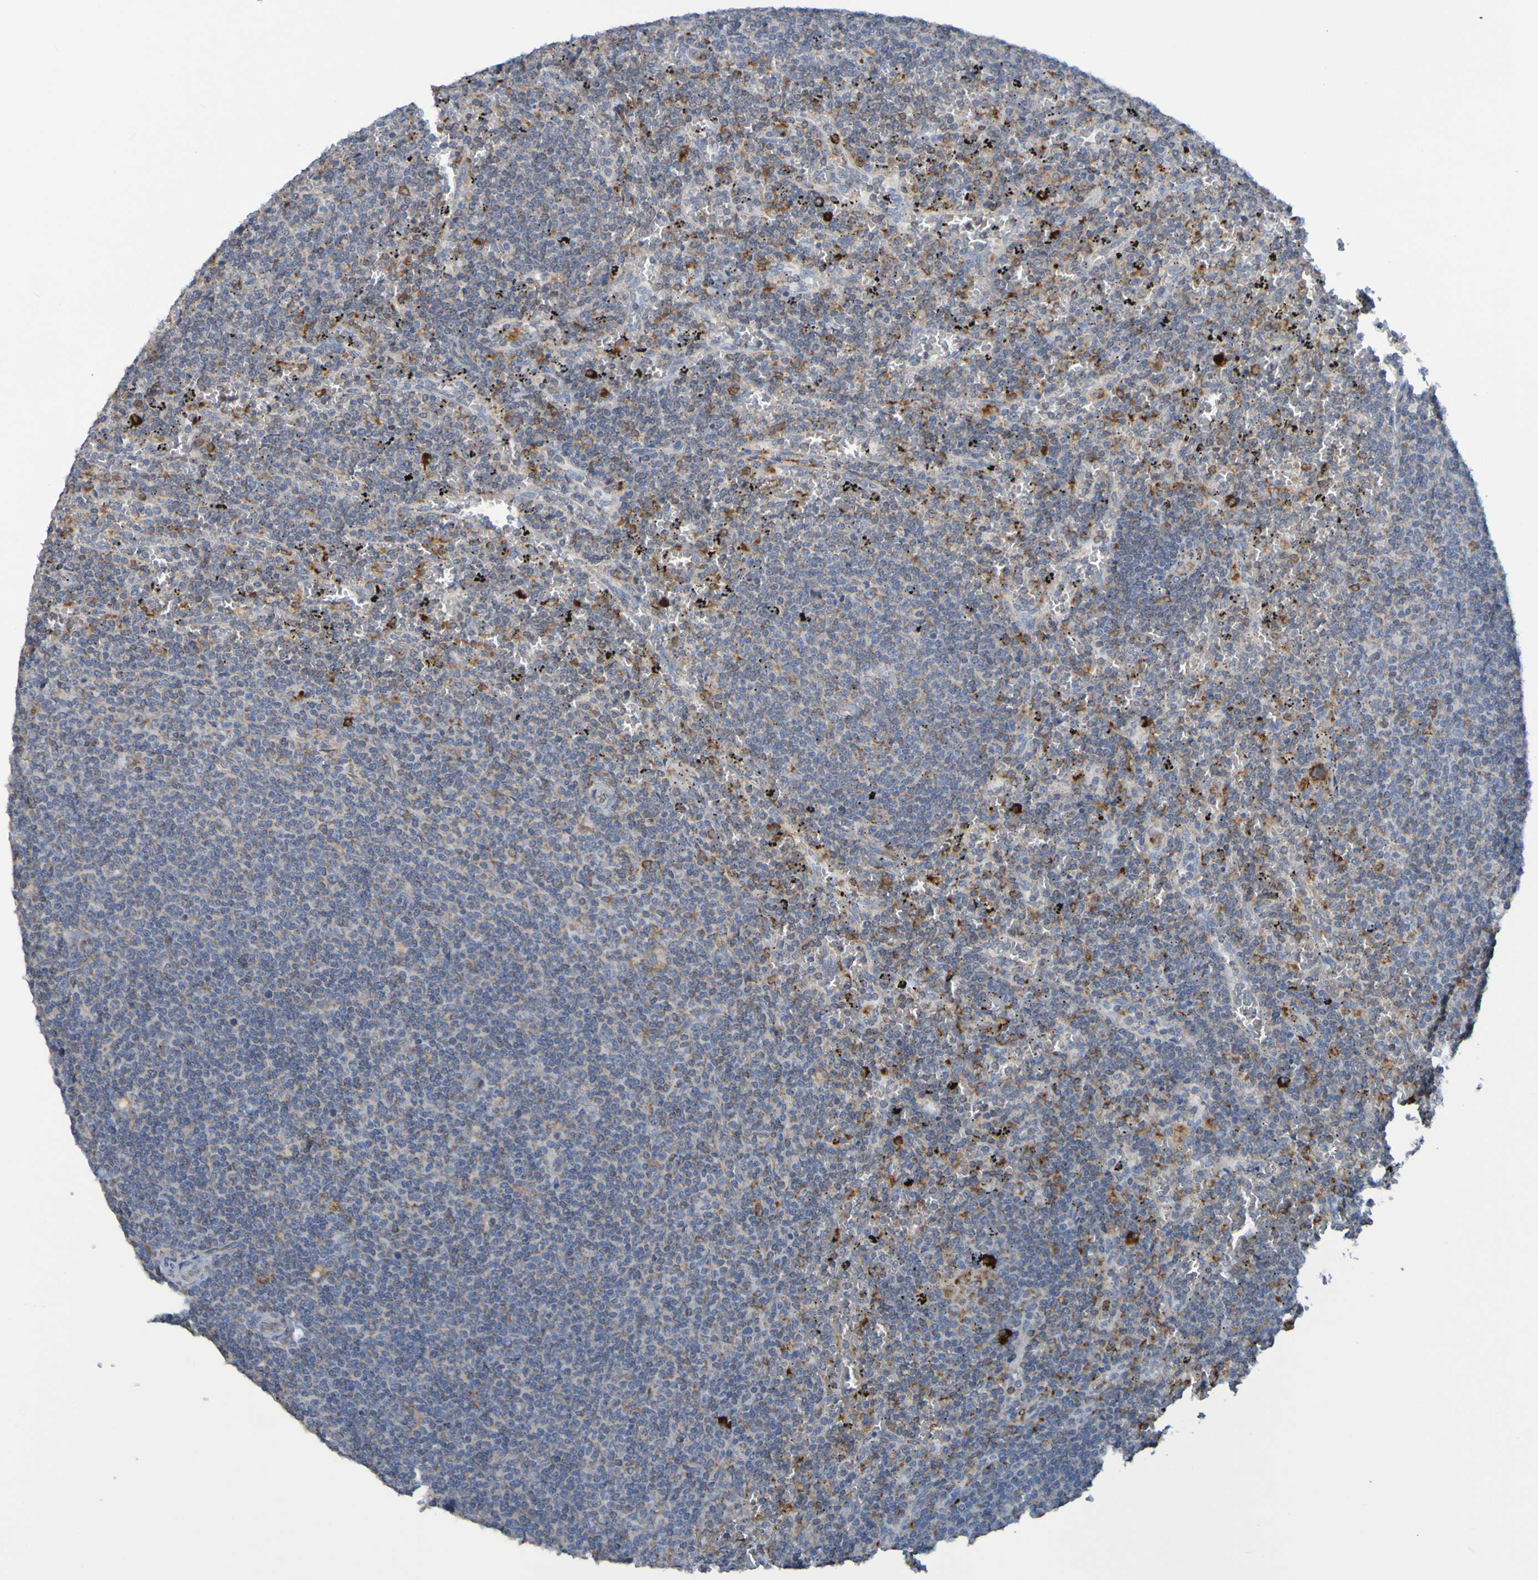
{"staining": {"intensity": "negative", "quantity": "none", "location": "none"}, "tissue": "lymphoma", "cell_type": "Tumor cells", "image_type": "cancer", "snomed": [{"axis": "morphology", "description": "Malignant lymphoma, non-Hodgkin's type, Low grade"}, {"axis": "topography", "description": "Spleen"}], "caption": "The micrograph demonstrates no significant positivity in tumor cells of lymphoma.", "gene": "SSR1", "patient": {"sex": "female", "age": 50}}